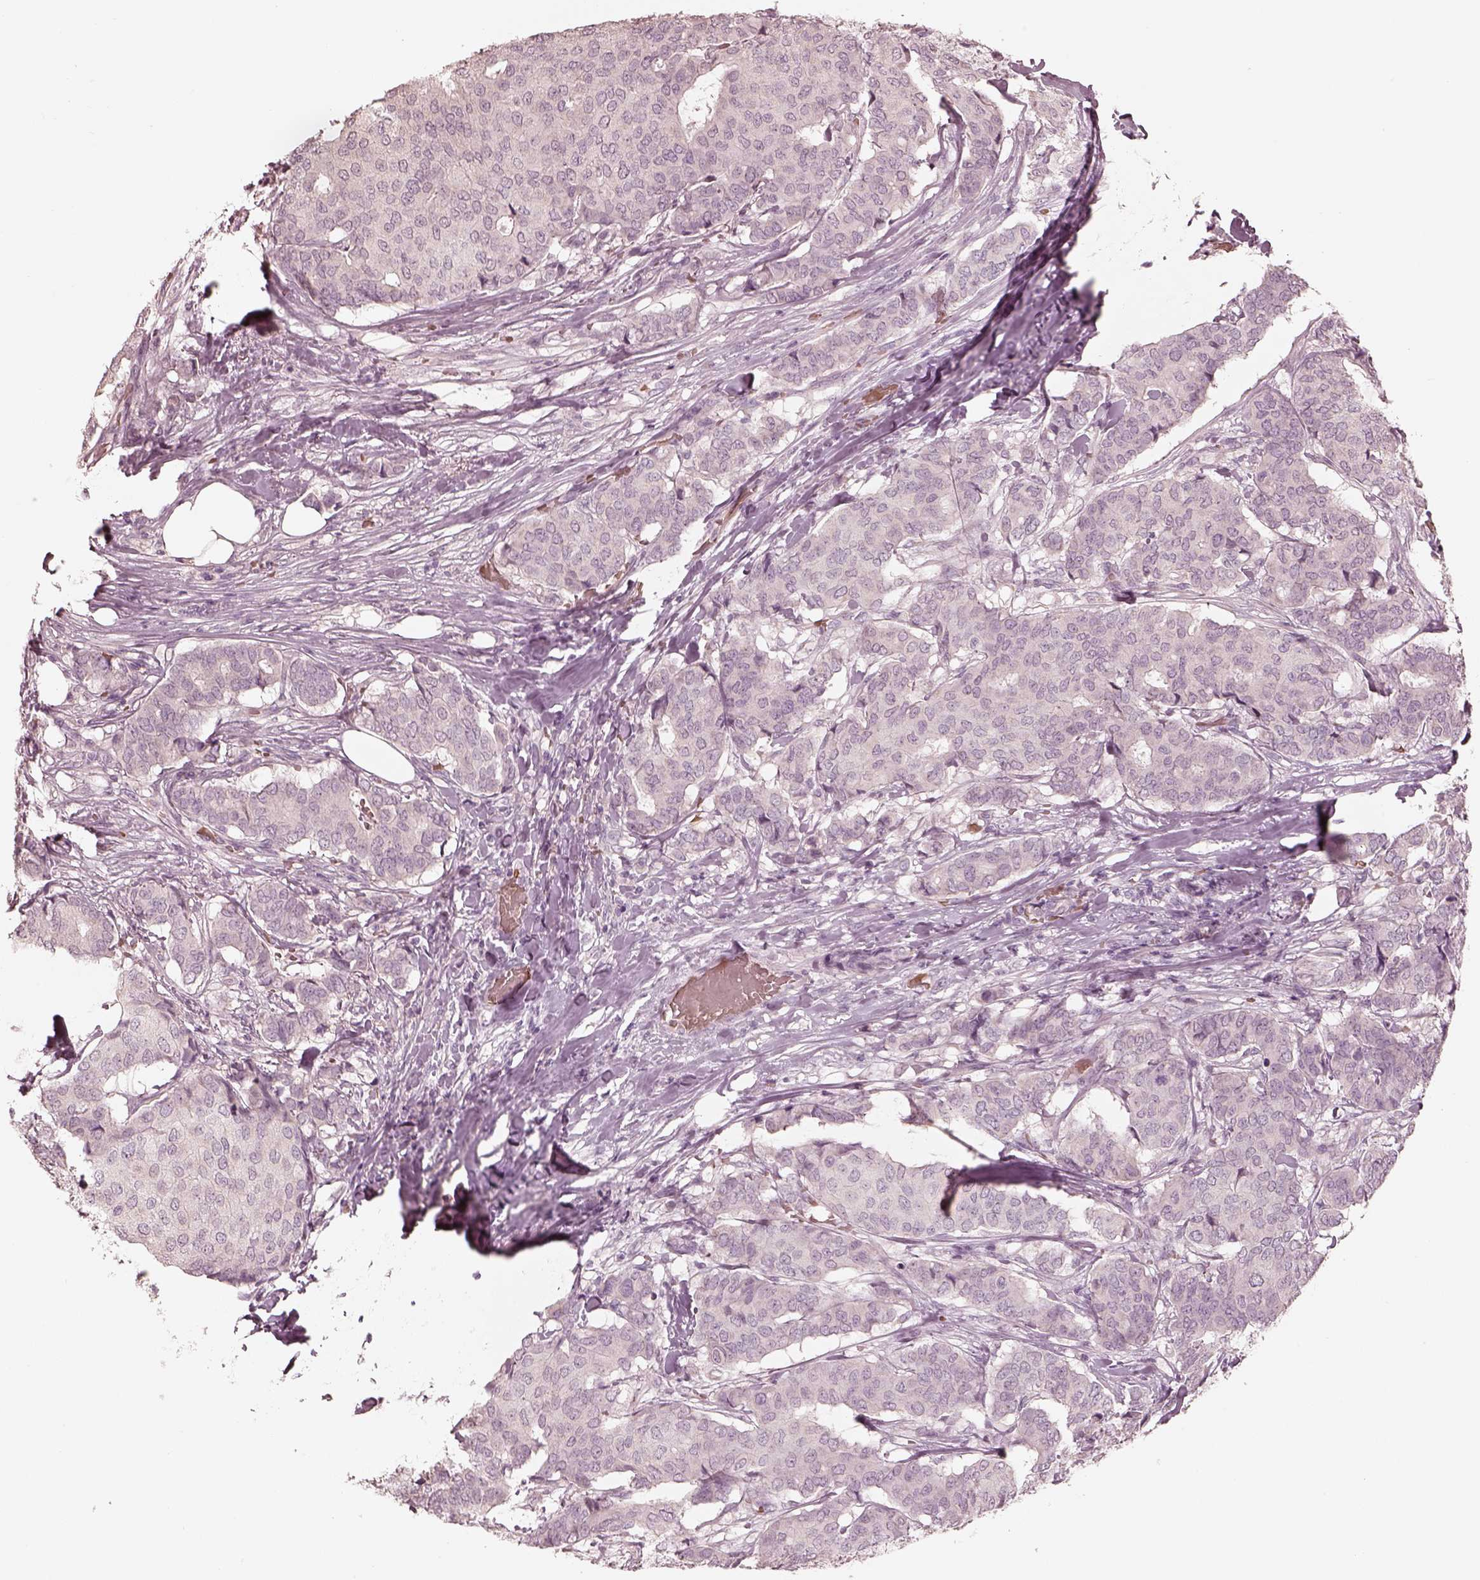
{"staining": {"intensity": "negative", "quantity": "none", "location": "none"}, "tissue": "breast cancer", "cell_type": "Tumor cells", "image_type": "cancer", "snomed": [{"axis": "morphology", "description": "Duct carcinoma"}, {"axis": "topography", "description": "Breast"}], "caption": "Immunohistochemistry (IHC) histopathology image of breast cancer stained for a protein (brown), which shows no staining in tumor cells.", "gene": "ANKLE1", "patient": {"sex": "female", "age": 75}}